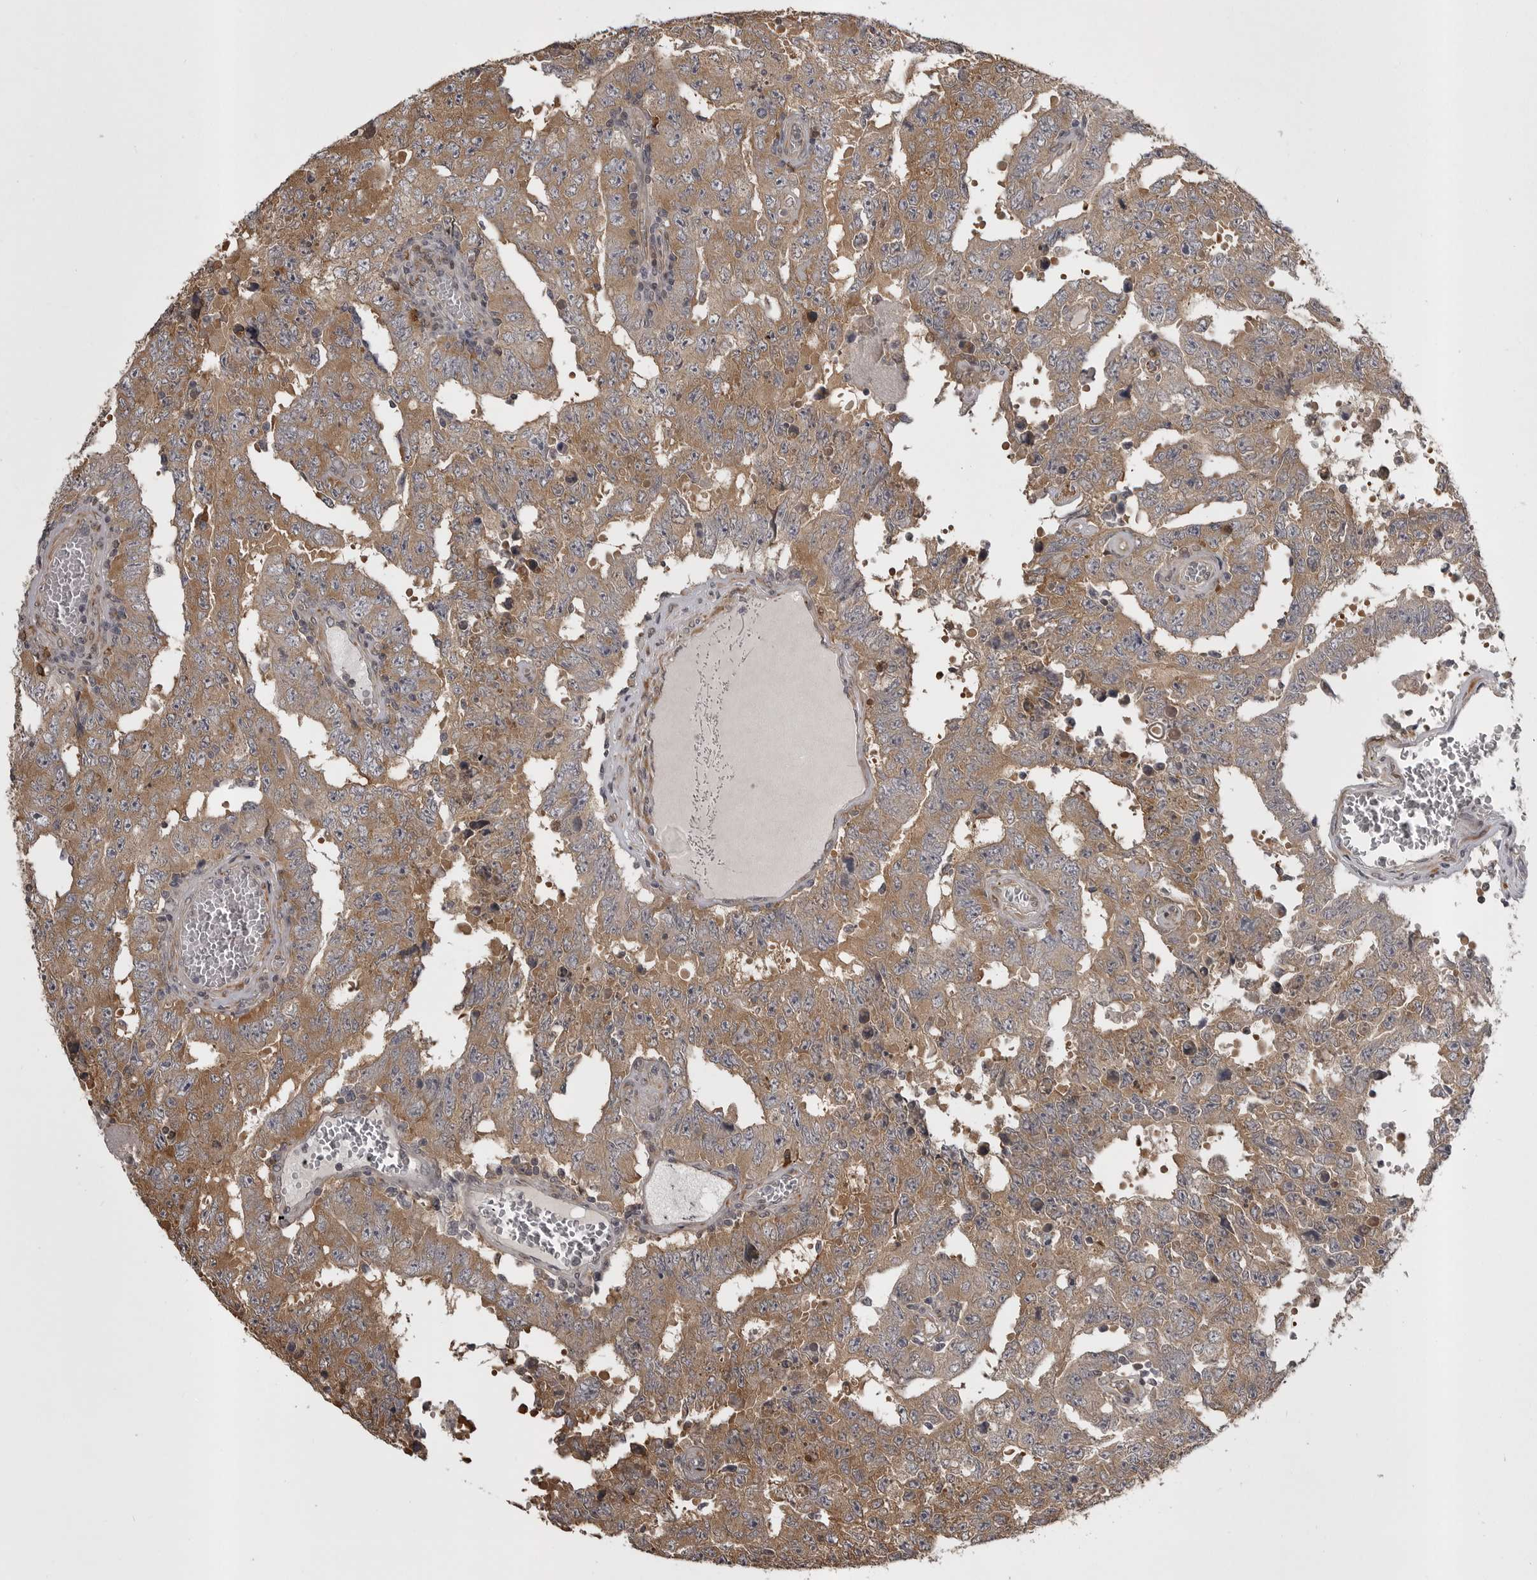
{"staining": {"intensity": "moderate", "quantity": ">75%", "location": "cytoplasmic/membranous"}, "tissue": "testis cancer", "cell_type": "Tumor cells", "image_type": "cancer", "snomed": [{"axis": "morphology", "description": "Carcinoma, Embryonal, NOS"}, {"axis": "topography", "description": "Testis"}], "caption": "DAB (3,3'-diaminobenzidine) immunohistochemical staining of human embryonal carcinoma (testis) demonstrates moderate cytoplasmic/membranous protein expression in approximately >75% of tumor cells.", "gene": "SNX16", "patient": {"sex": "male", "age": 26}}